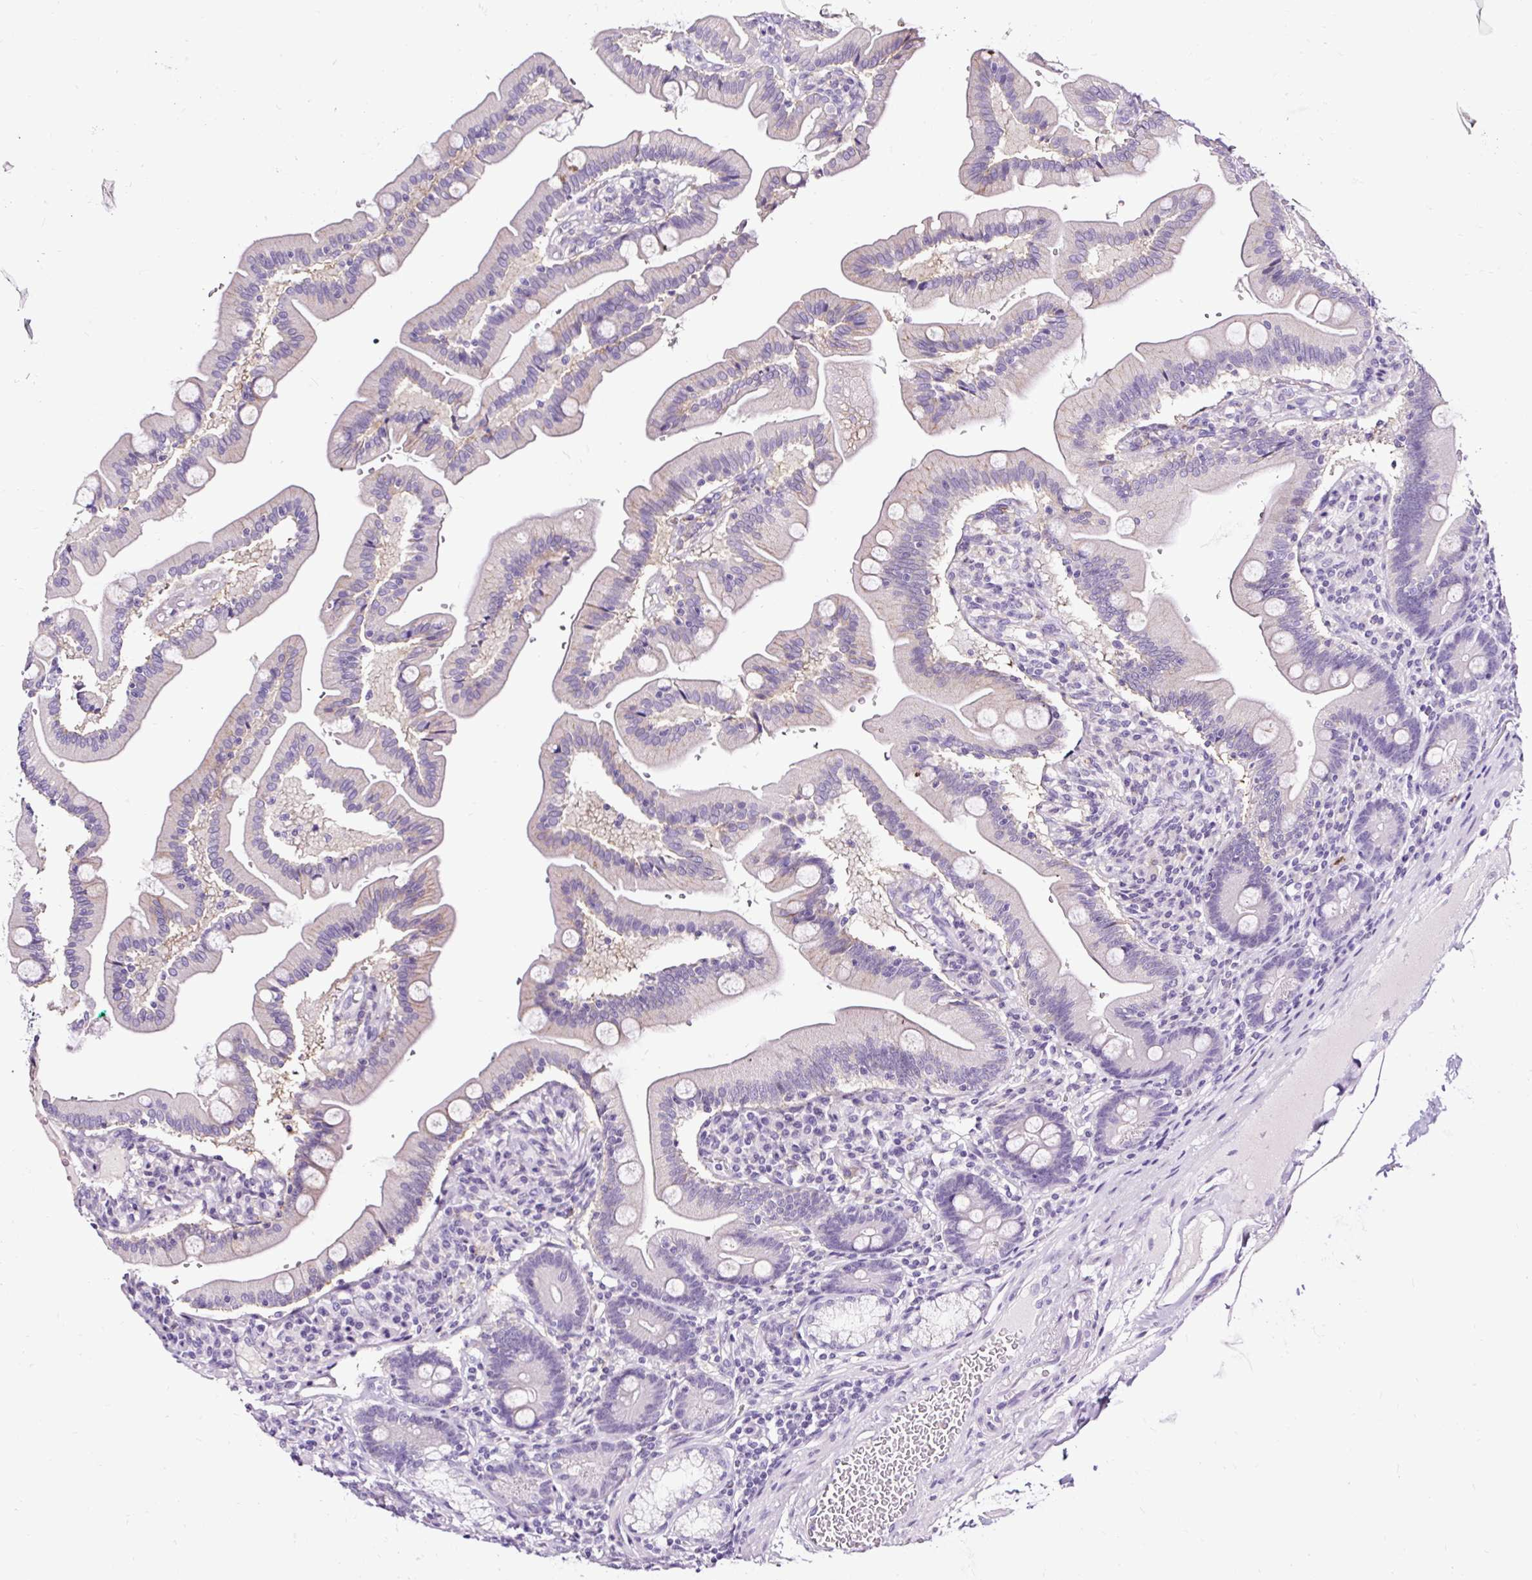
{"staining": {"intensity": "negative", "quantity": "none", "location": "none"}, "tissue": "duodenum", "cell_type": "Glandular cells", "image_type": "normal", "snomed": [{"axis": "morphology", "description": "Normal tissue, NOS"}, {"axis": "topography", "description": "Duodenum"}], "caption": "High magnification brightfield microscopy of unremarkable duodenum stained with DAB (3,3'-diaminobenzidine) (brown) and counterstained with hematoxylin (blue): glandular cells show no significant expression.", "gene": "SLC7A8", "patient": {"sex": "female", "age": 67}}